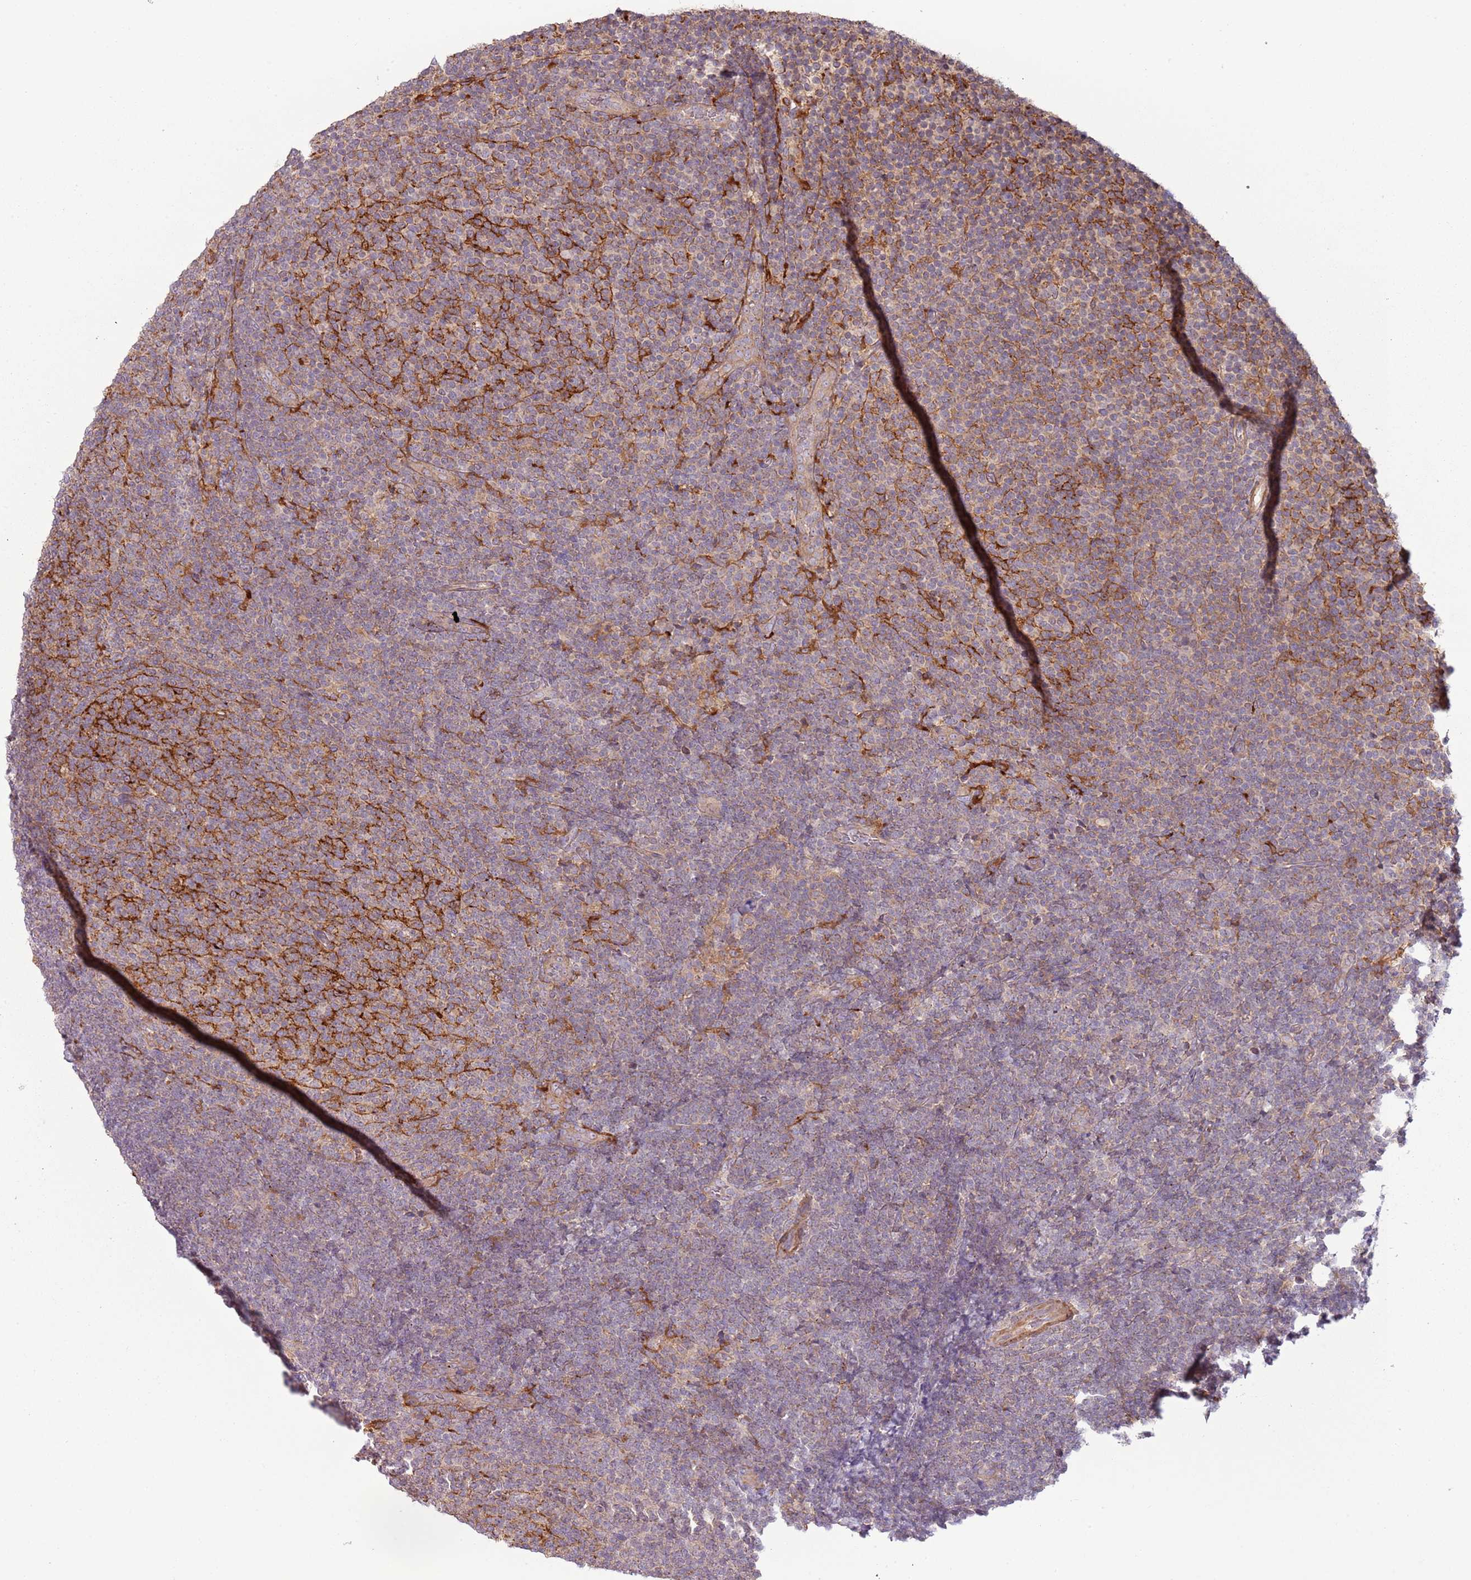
{"staining": {"intensity": "weak", "quantity": "<25%", "location": "cytoplasmic/membranous"}, "tissue": "lymphoma", "cell_type": "Tumor cells", "image_type": "cancer", "snomed": [{"axis": "morphology", "description": "Malignant lymphoma, non-Hodgkin's type, Low grade"}, {"axis": "topography", "description": "Lymph node"}], "caption": "This is an immunohistochemistry (IHC) image of low-grade malignant lymphoma, non-Hodgkin's type. There is no expression in tumor cells.", "gene": "DTD2", "patient": {"sex": "male", "age": 66}}